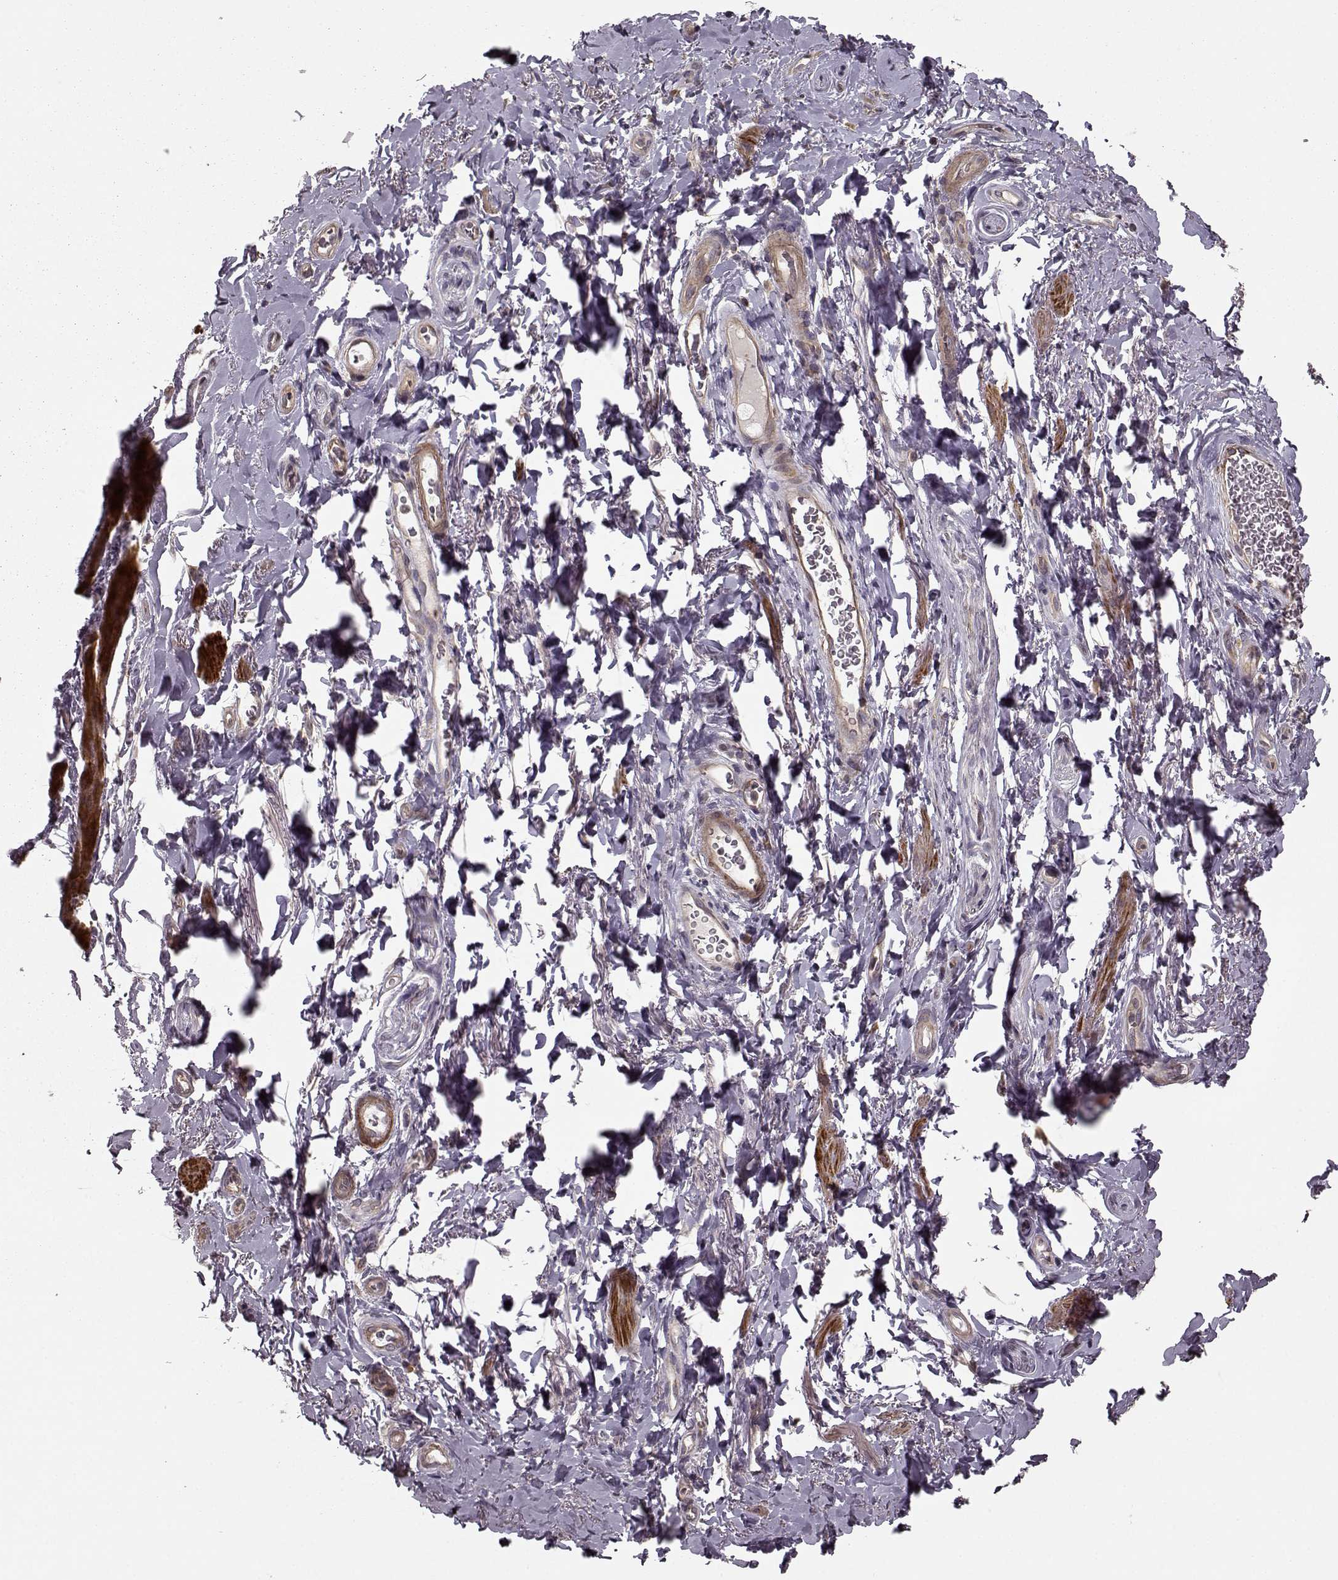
{"staining": {"intensity": "negative", "quantity": "none", "location": "none"}, "tissue": "adipose tissue", "cell_type": "Adipocytes", "image_type": "normal", "snomed": [{"axis": "morphology", "description": "Normal tissue, NOS"}, {"axis": "topography", "description": "Anal"}, {"axis": "topography", "description": "Peripheral nerve tissue"}], "caption": "This is an IHC photomicrograph of unremarkable human adipose tissue. There is no positivity in adipocytes.", "gene": "SLAIN2", "patient": {"sex": "male", "age": 53}}